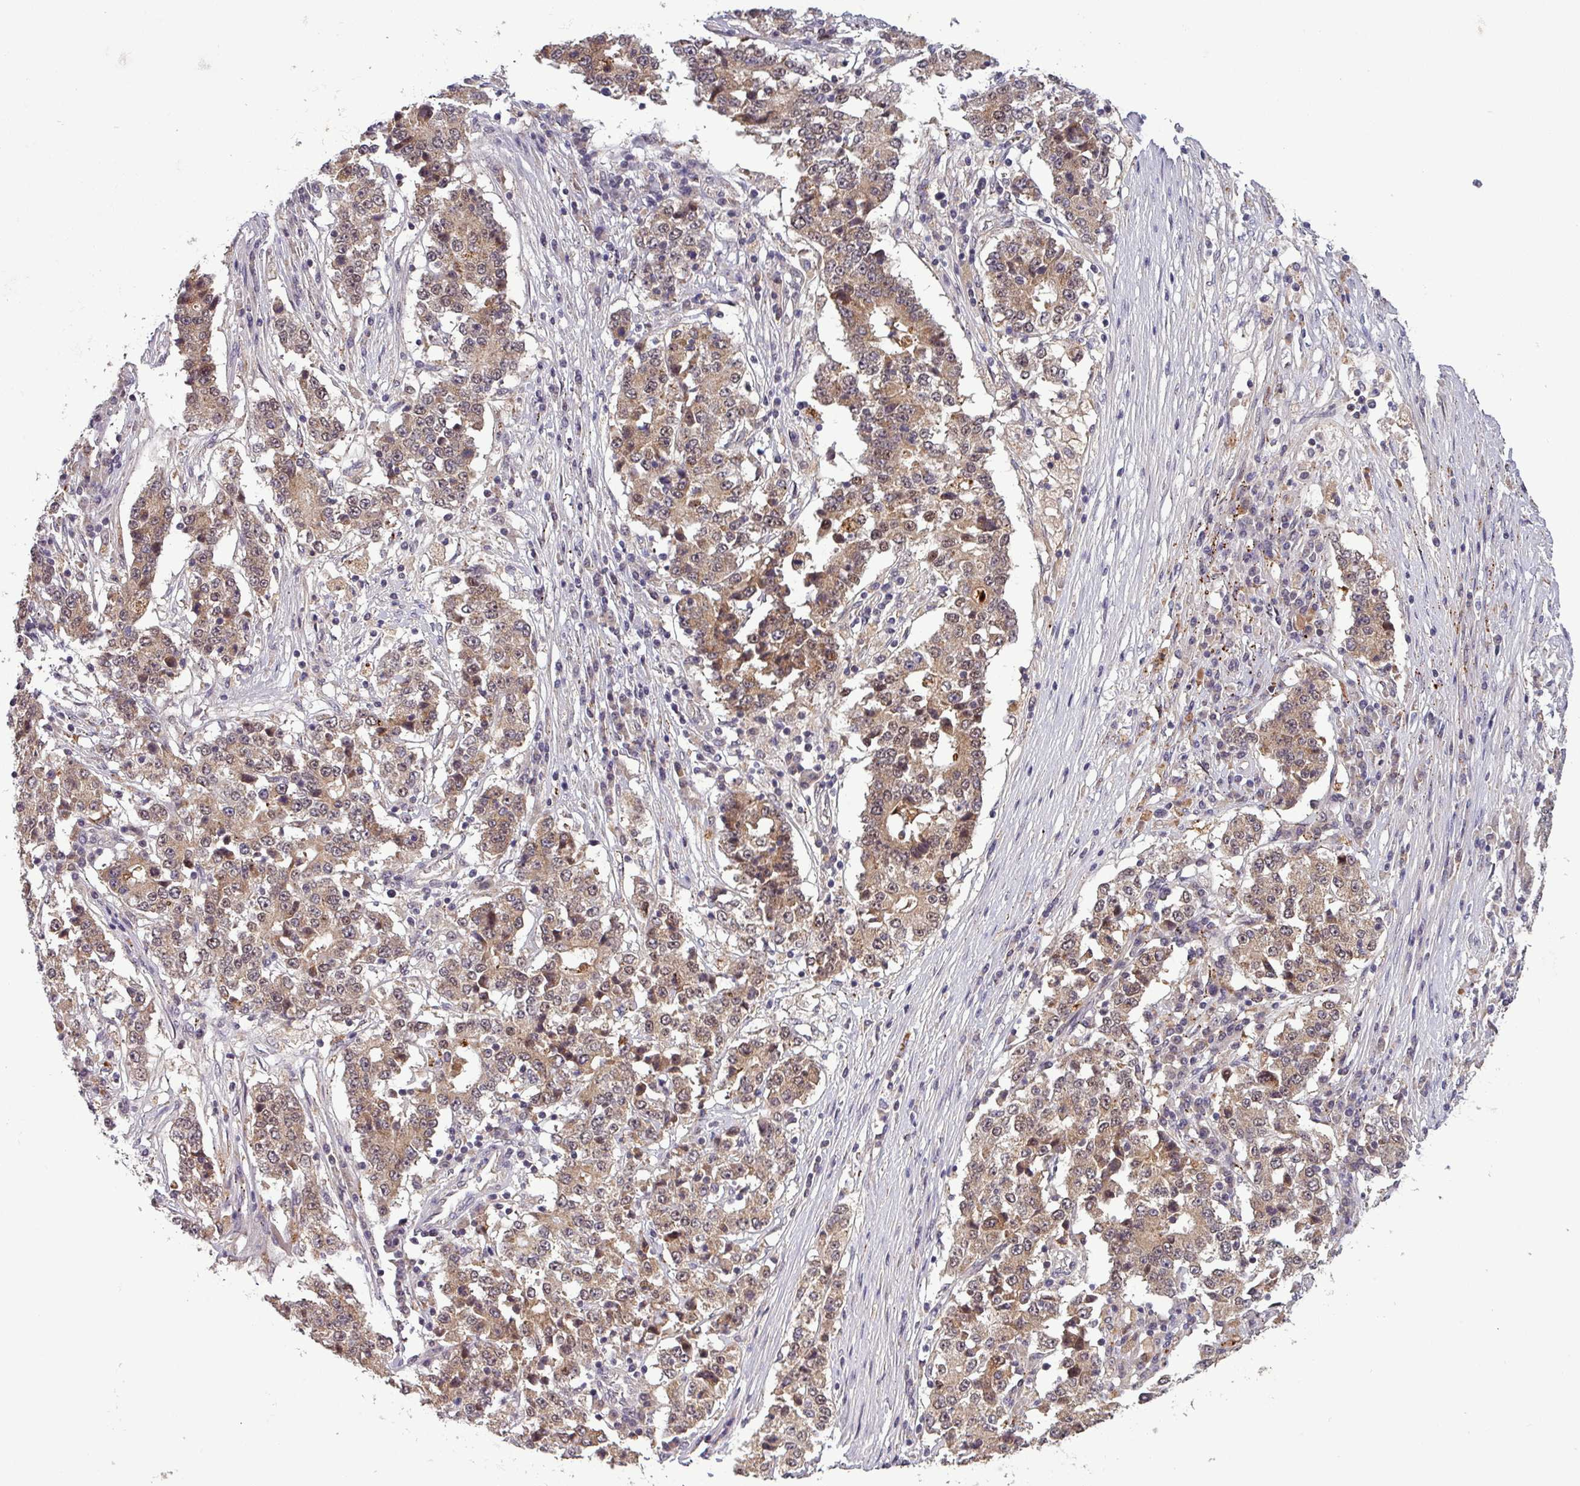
{"staining": {"intensity": "moderate", "quantity": ">75%", "location": "cytoplasmic/membranous,nuclear"}, "tissue": "stomach cancer", "cell_type": "Tumor cells", "image_type": "cancer", "snomed": [{"axis": "morphology", "description": "Adenocarcinoma, NOS"}, {"axis": "topography", "description": "Stomach"}], "caption": "High-magnification brightfield microscopy of adenocarcinoma (stomach) stained with DAB (3,3'-diaminobenzidine) (brown) and counterstained with hematoxylin (blue). tumor cells exhibit moderate cytoplasmic/membranous and nuclear staining is present in about>75% of cells.", "gene": "PUS1", "patient": {"sex": "male", "age": 59}}